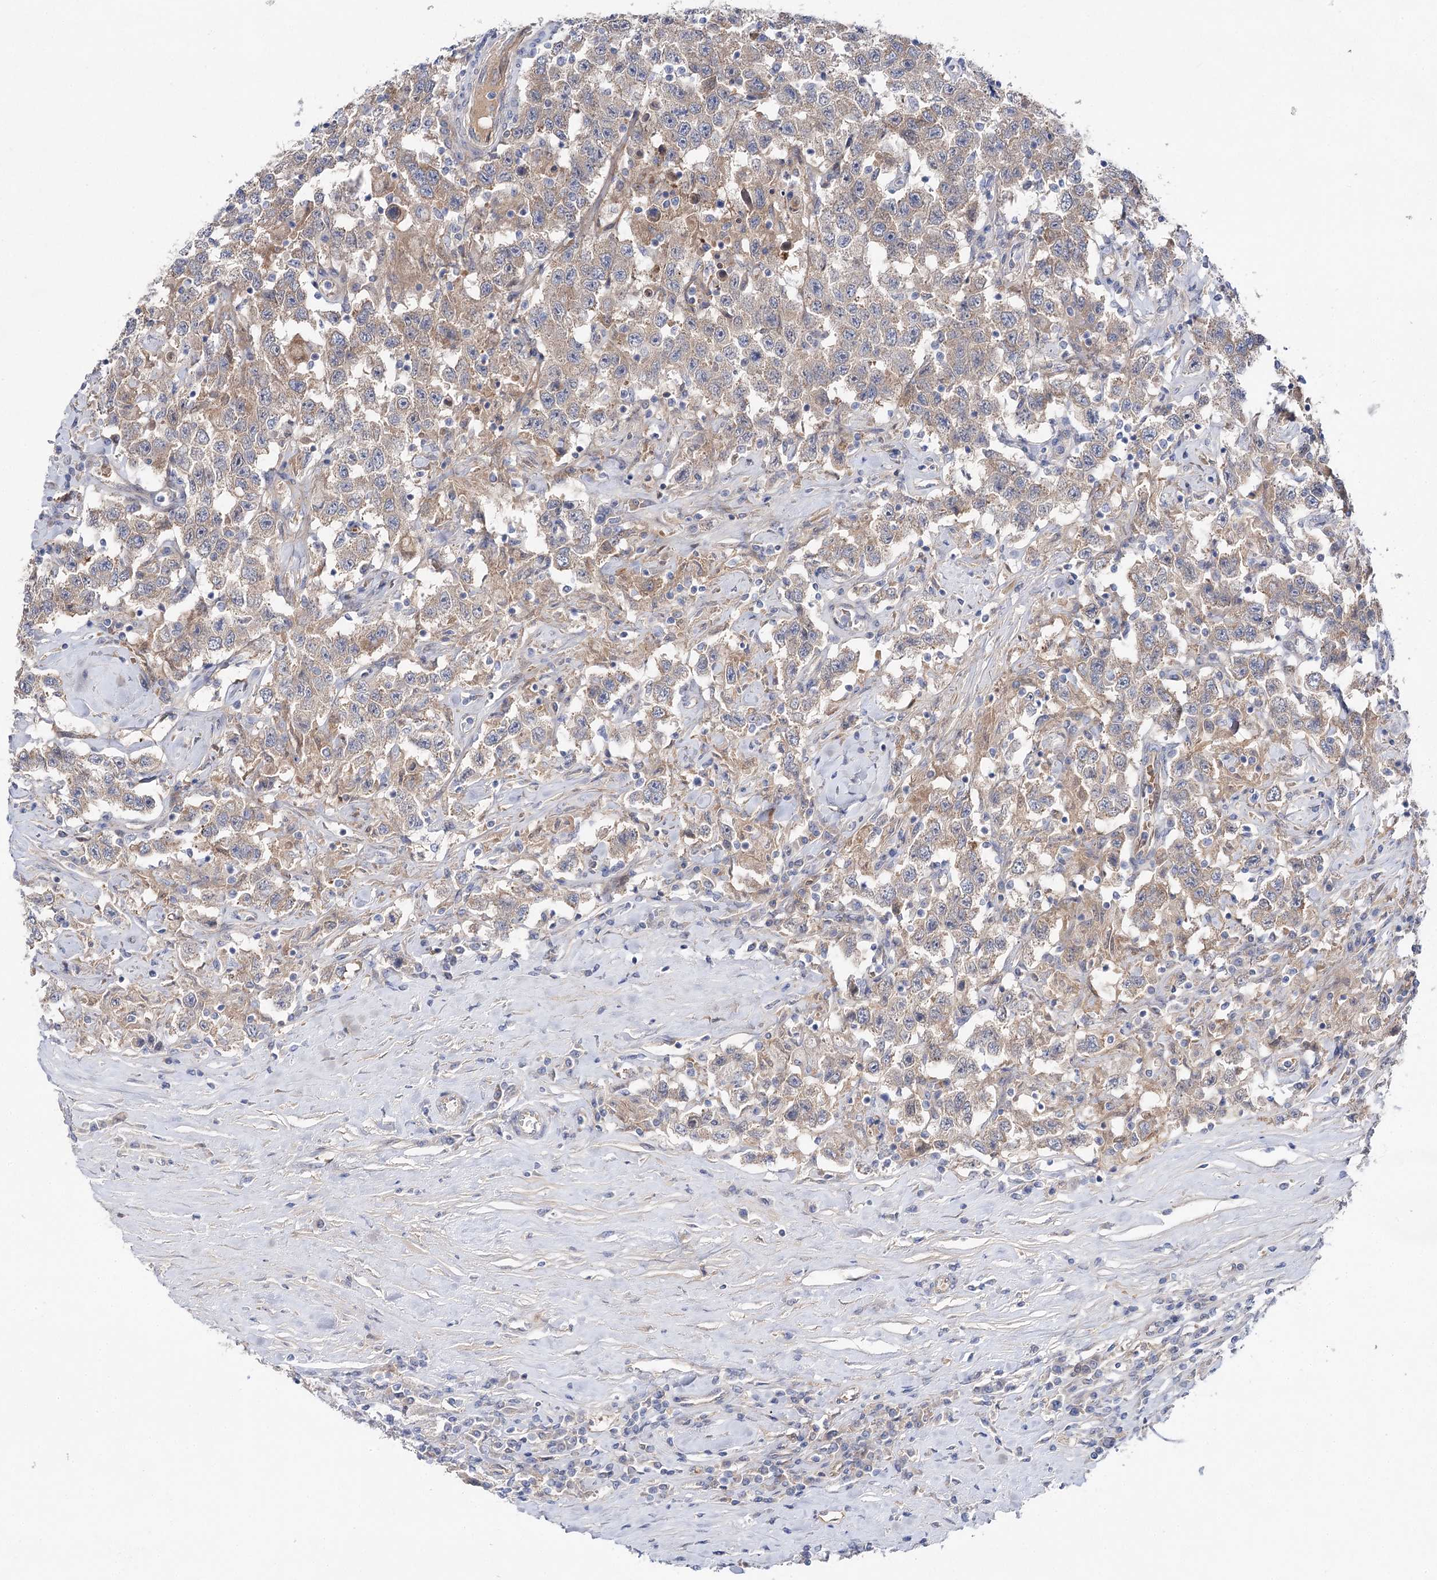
{"staining": {"intensity": "weak", "quantity": ">75%", "location": "cytoplasmic/membranous"}, "tissue": "testis cancer", "cell_type": "Tumor cells", "image_type": "cancer", "snomed": [{"axis": "morphology", "description": "Seminoma, NOS"}, {"axis": "topography", "description": "Testis"}], "caption": "The micrograph shows staining of testis cancer, revealing weak cytoplasmic/membranous protein positivity (brown color) within tumor cells.", "gene": "LRRC14B", "patient": {"sex": "male", "age": 41}}